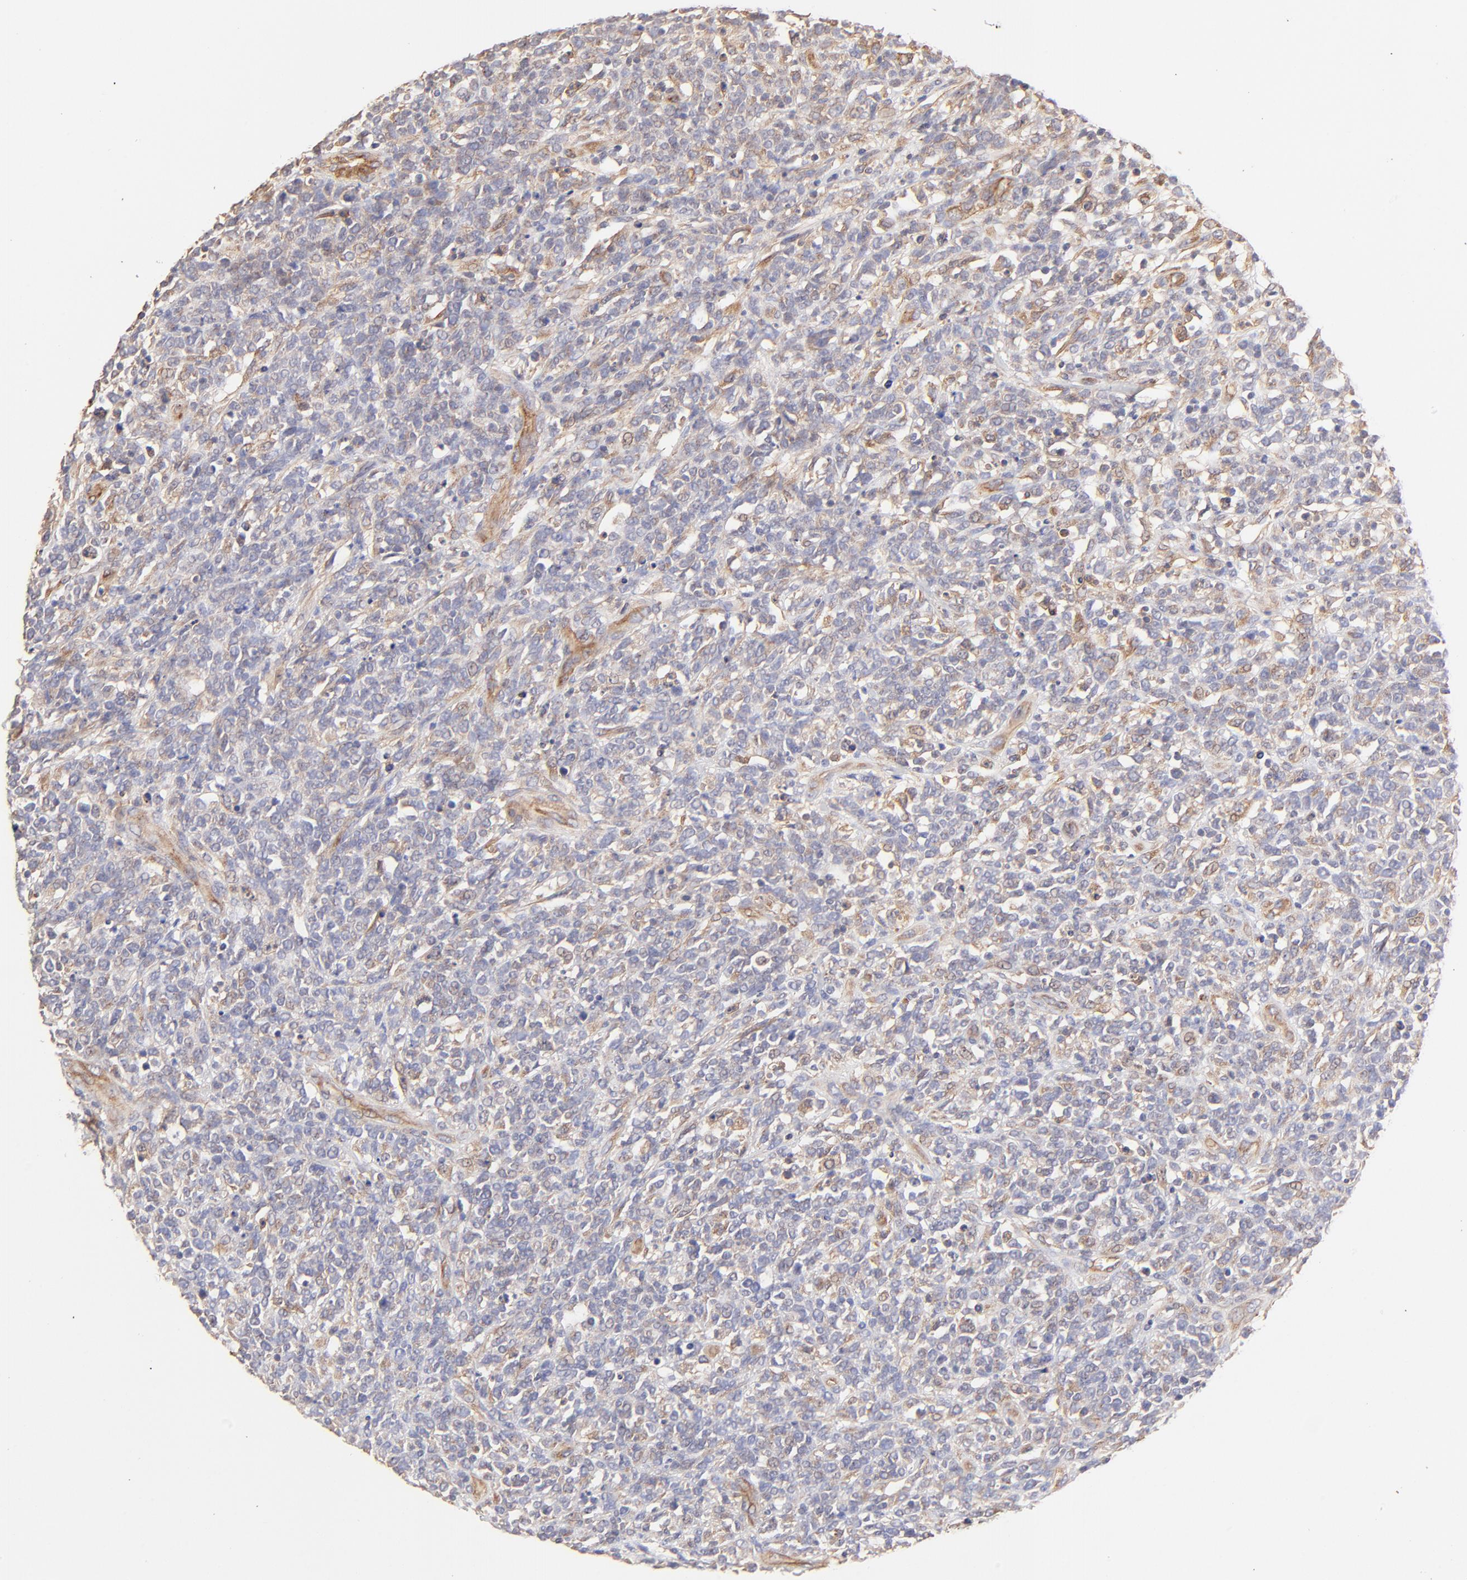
{"staining": {"intensity": "moderate", "quantity": "<25%", "location": "cytoplasmic/membranous"}, "tissue": "lymphoma", "cell_type": "Tumor cells", "image_type": "cancer", "snomed": [{"axis": "morphology", "description": "Malignant lymphoma, non-Hodgkin's type, High grade"}, {"axis": "topography", "description": "Lymph node"}], "caption": "Lymphoma tissue reveals moderate cytoplasmic/membranous expression in about <25% of tumor cells", "gene": "TNFAIP3", "patient": {"sex": "female", "age": 73}}